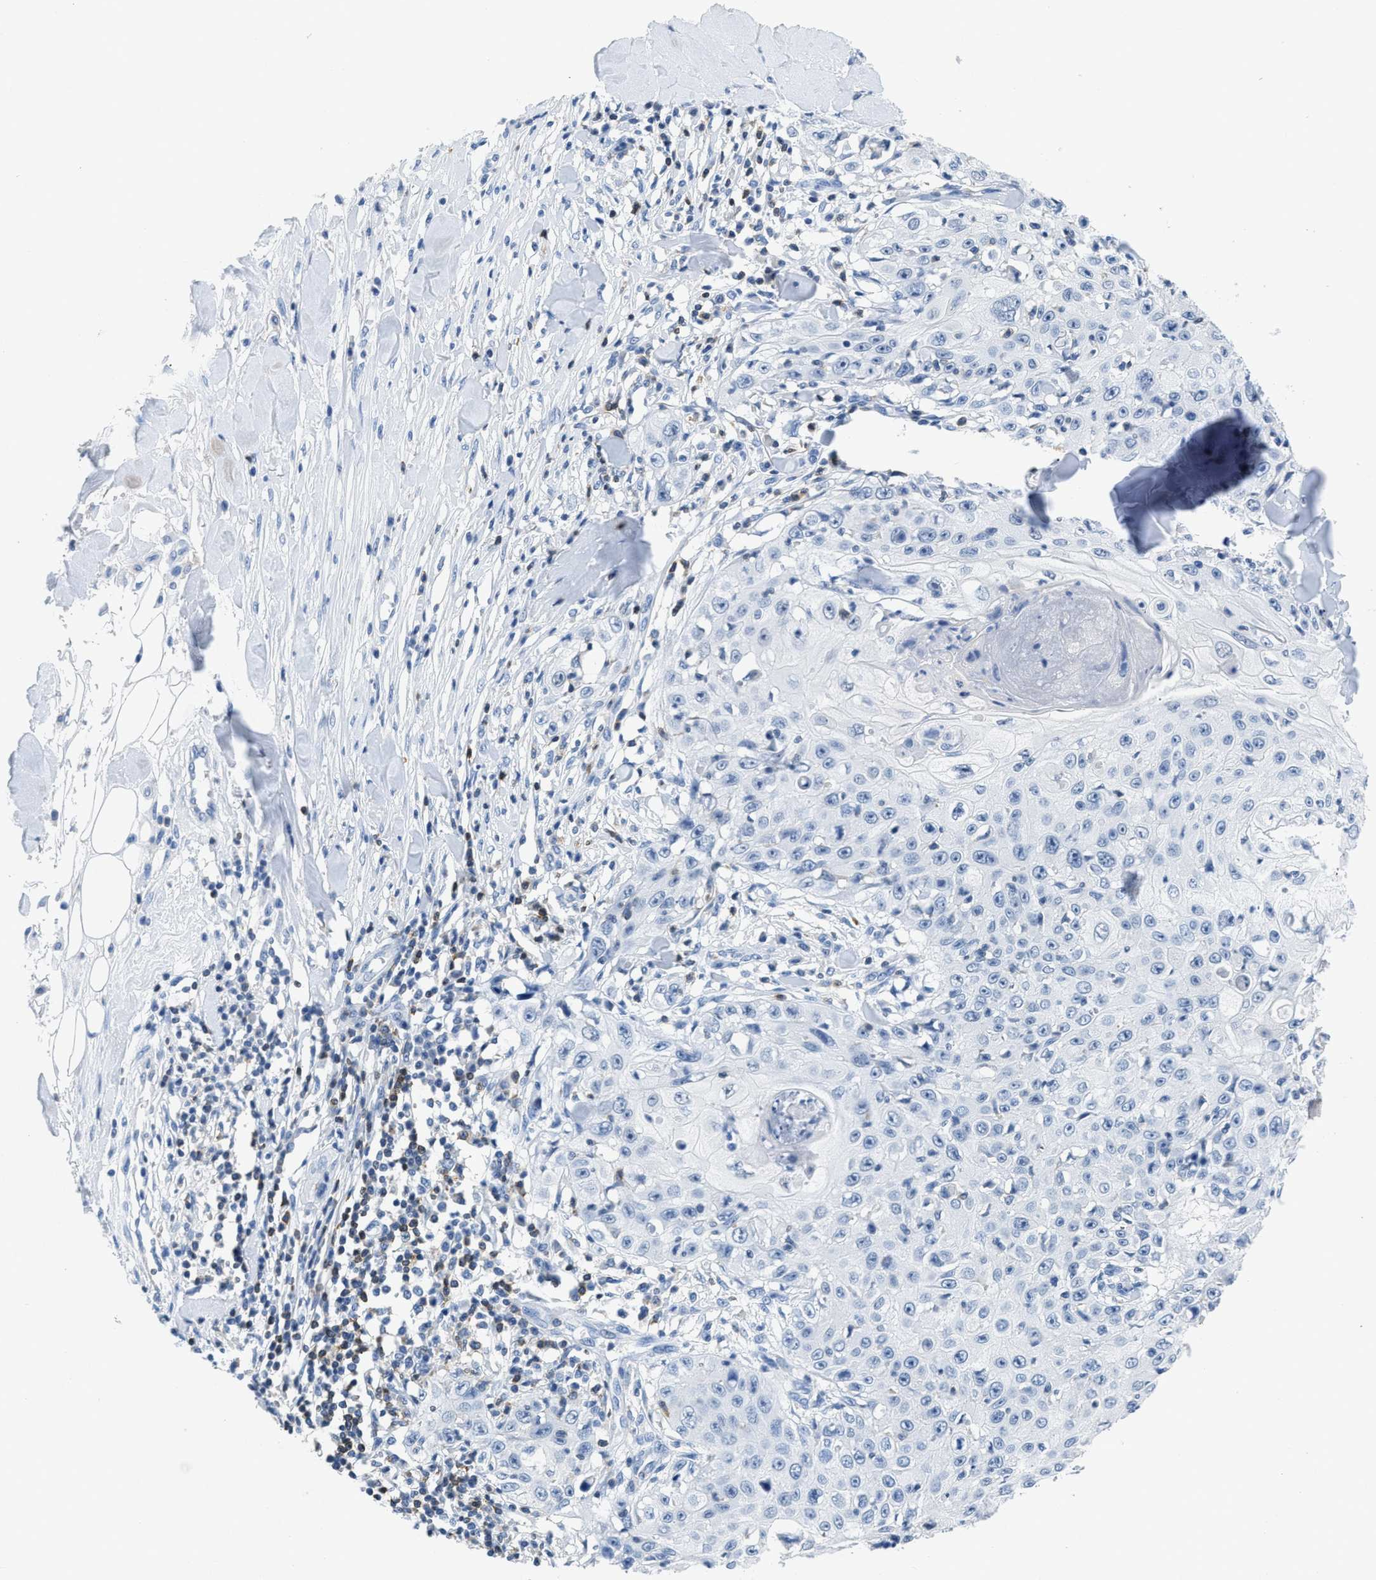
{"staining": {"intensity": "negative", "quantity": "none", "location": "none"}, "tissue": "skin cancer", "cell_type": "Tumor cells", "image_type": "cancer", "snomed": [{"axis": "morphology", "description": "Squamous cell carcinoma, NOS"}, {"axis": "topography", "description": "Skin"}], "caption": "The IHC image has no significant staining in tumor cells of skin squamous cell carcinoma tissue. Nuclei are stained in blue.", "gene": "NFATC2", "patient": {"sex": "male", "age": 86}}